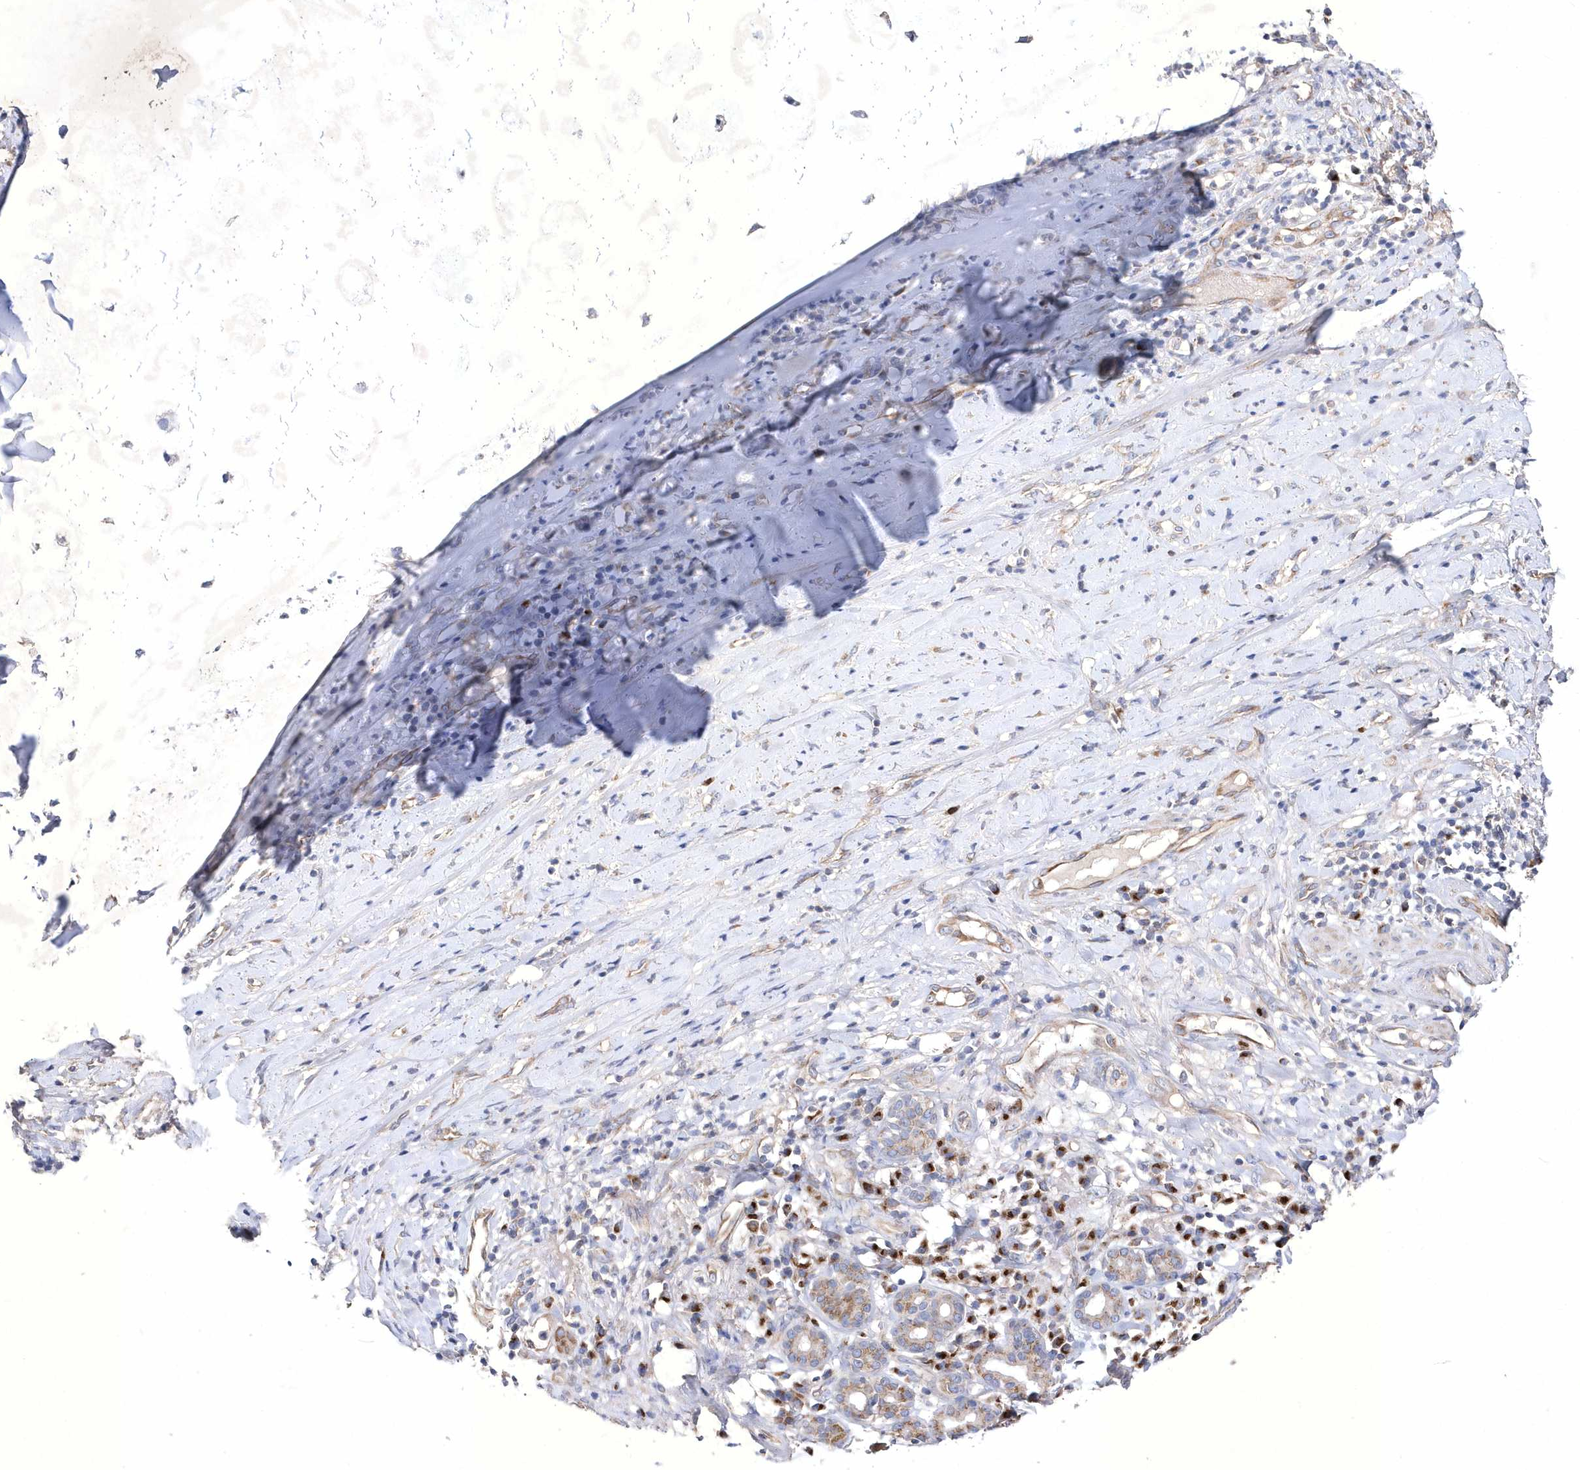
{"staining": {"intensity": "negative", "quantity": "none", "location": "none"}, "tissue": "adipose tissue", "cell_type": "Adipocytes", "image_type": "normal", "snomed": [{"axis": "morphology", "description": "Normal tissue, NOS"}, {"axis": "morphology", "description": "Basal cell carcinoma"}, {"axis": "topography", "description": "Cartilage tissue"}, {"axis": "topography", "description": "Nasopharynx"}, {"axis": "topography", "description": "Oral tissue"}], "caption": "High magnification brightfield microscopy of normal adipose tissue stained with DAB (brown) and counterstained with hematoxylin (blue): adipocytes show no significant expression. (DAB immunohistochemistry (IHC) visualized using brightfield microscopy, high magnification).", "gene": "METTL8", "patient": {"sex": "female", "age": 77}}